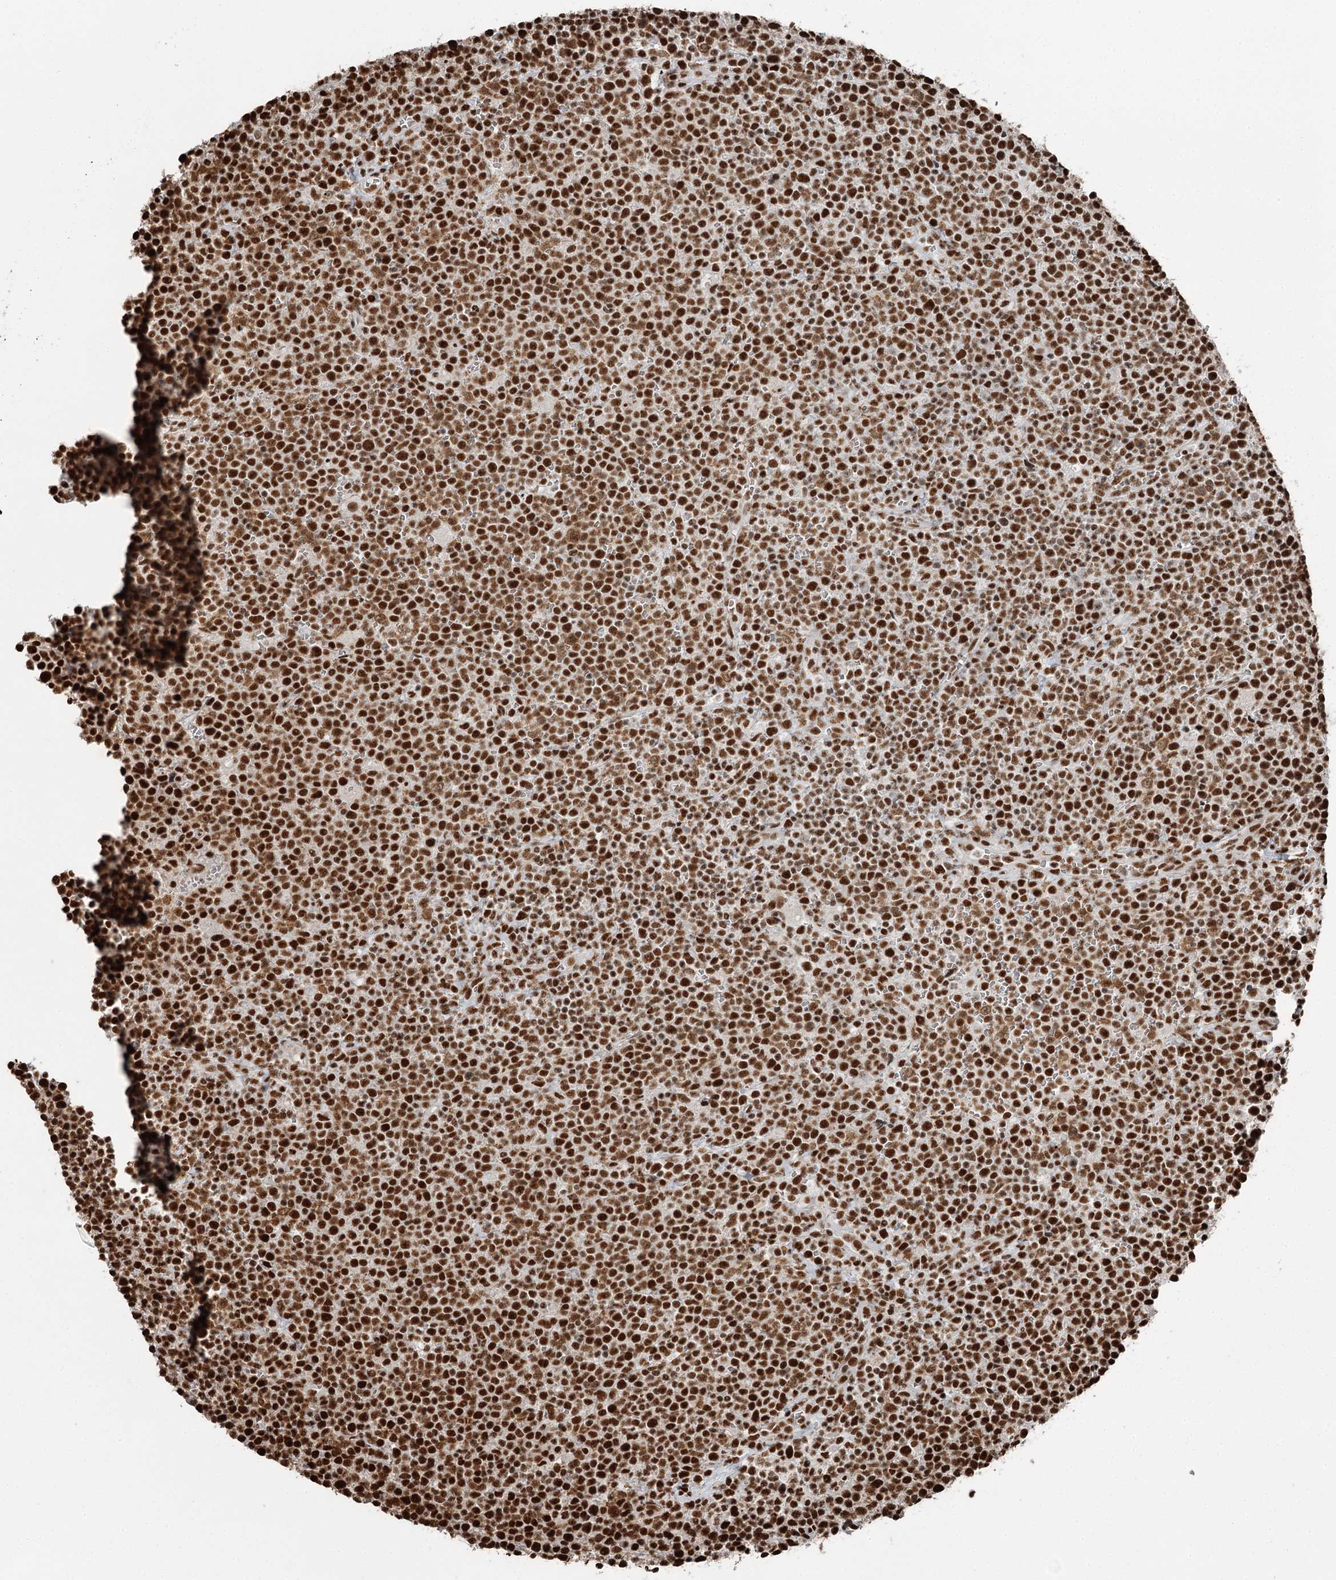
{"staining": {"intensity": "strong", "quantity": ">75%", "location": "nuclear"}, "tissue": "lymphoma", "cell_type": "Tumor cells", "image_type": "cancer", "snomed": [{"axis": "morphology", "description": "Malignant lymphoma, non-Hodgkin's type, High grade"}, {"axis": "topography", "description": "Lymph node"}], "caption": "Brown immunohistochemical staining in lymphoma reveals strong nuclear positivity in about >75% of tumor cells.", "gene": "RBBP7", "patient": {"sex": "male", "age": 61}}